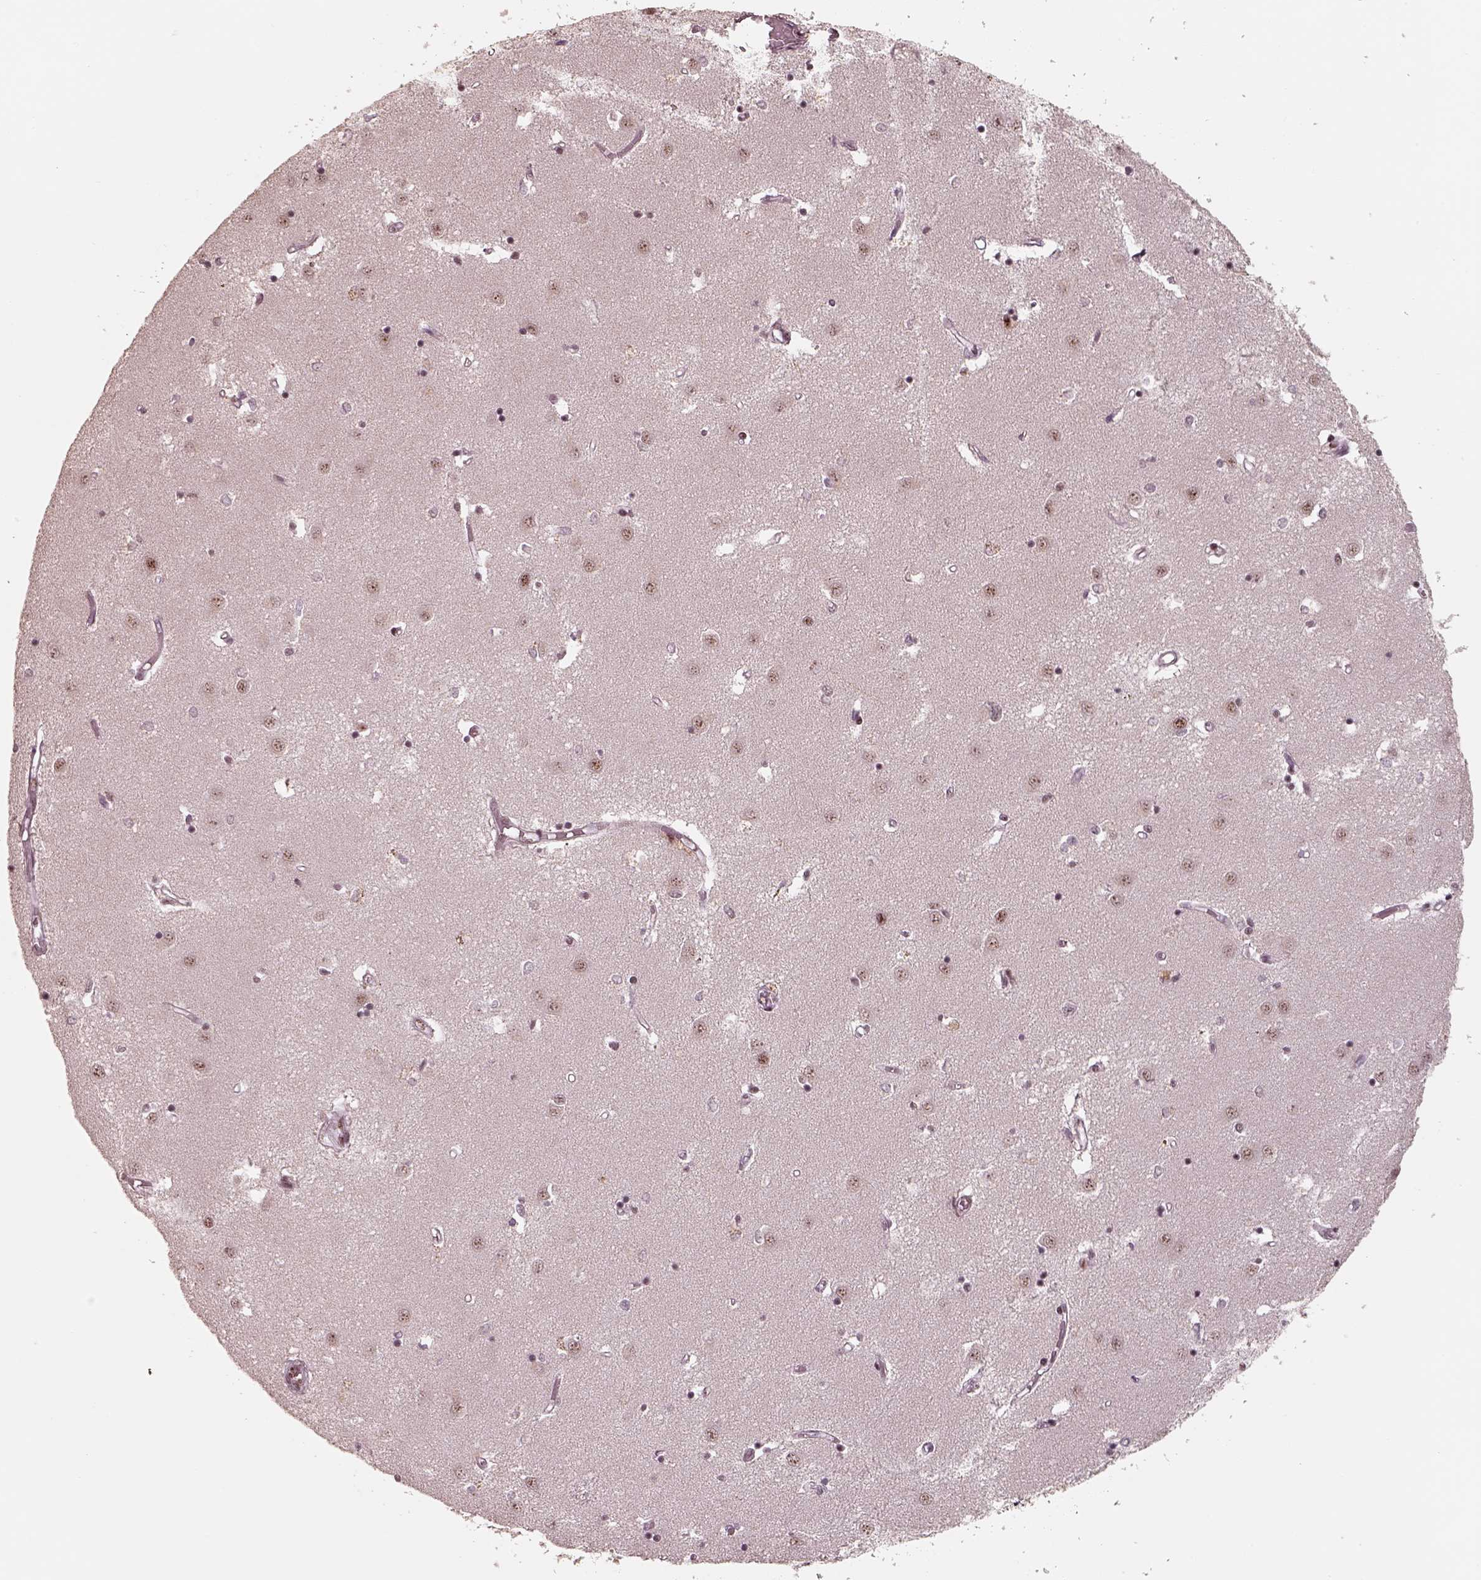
{"staining": {"intensity": "moderate", "quantity": "25%-75%", "location": "nuclear"}, "tissue": "caudate", "cell_type": "Glial cells", "image_type": "normal", "snomed": [{"axis": "morphology", "description": "Normal tissue, NOS"}, {"axis": "topography", "description": "Lateral ventricle wall"}], "caption": "IHC histopathology image of benign caudate stained for a protein (brown), which demonstrates medium levels of moderate nuclear staining in about 25%-75% of glial cells.", "gene": "ATXN7L3", "patient": {"sex": "male", "age": 54}}